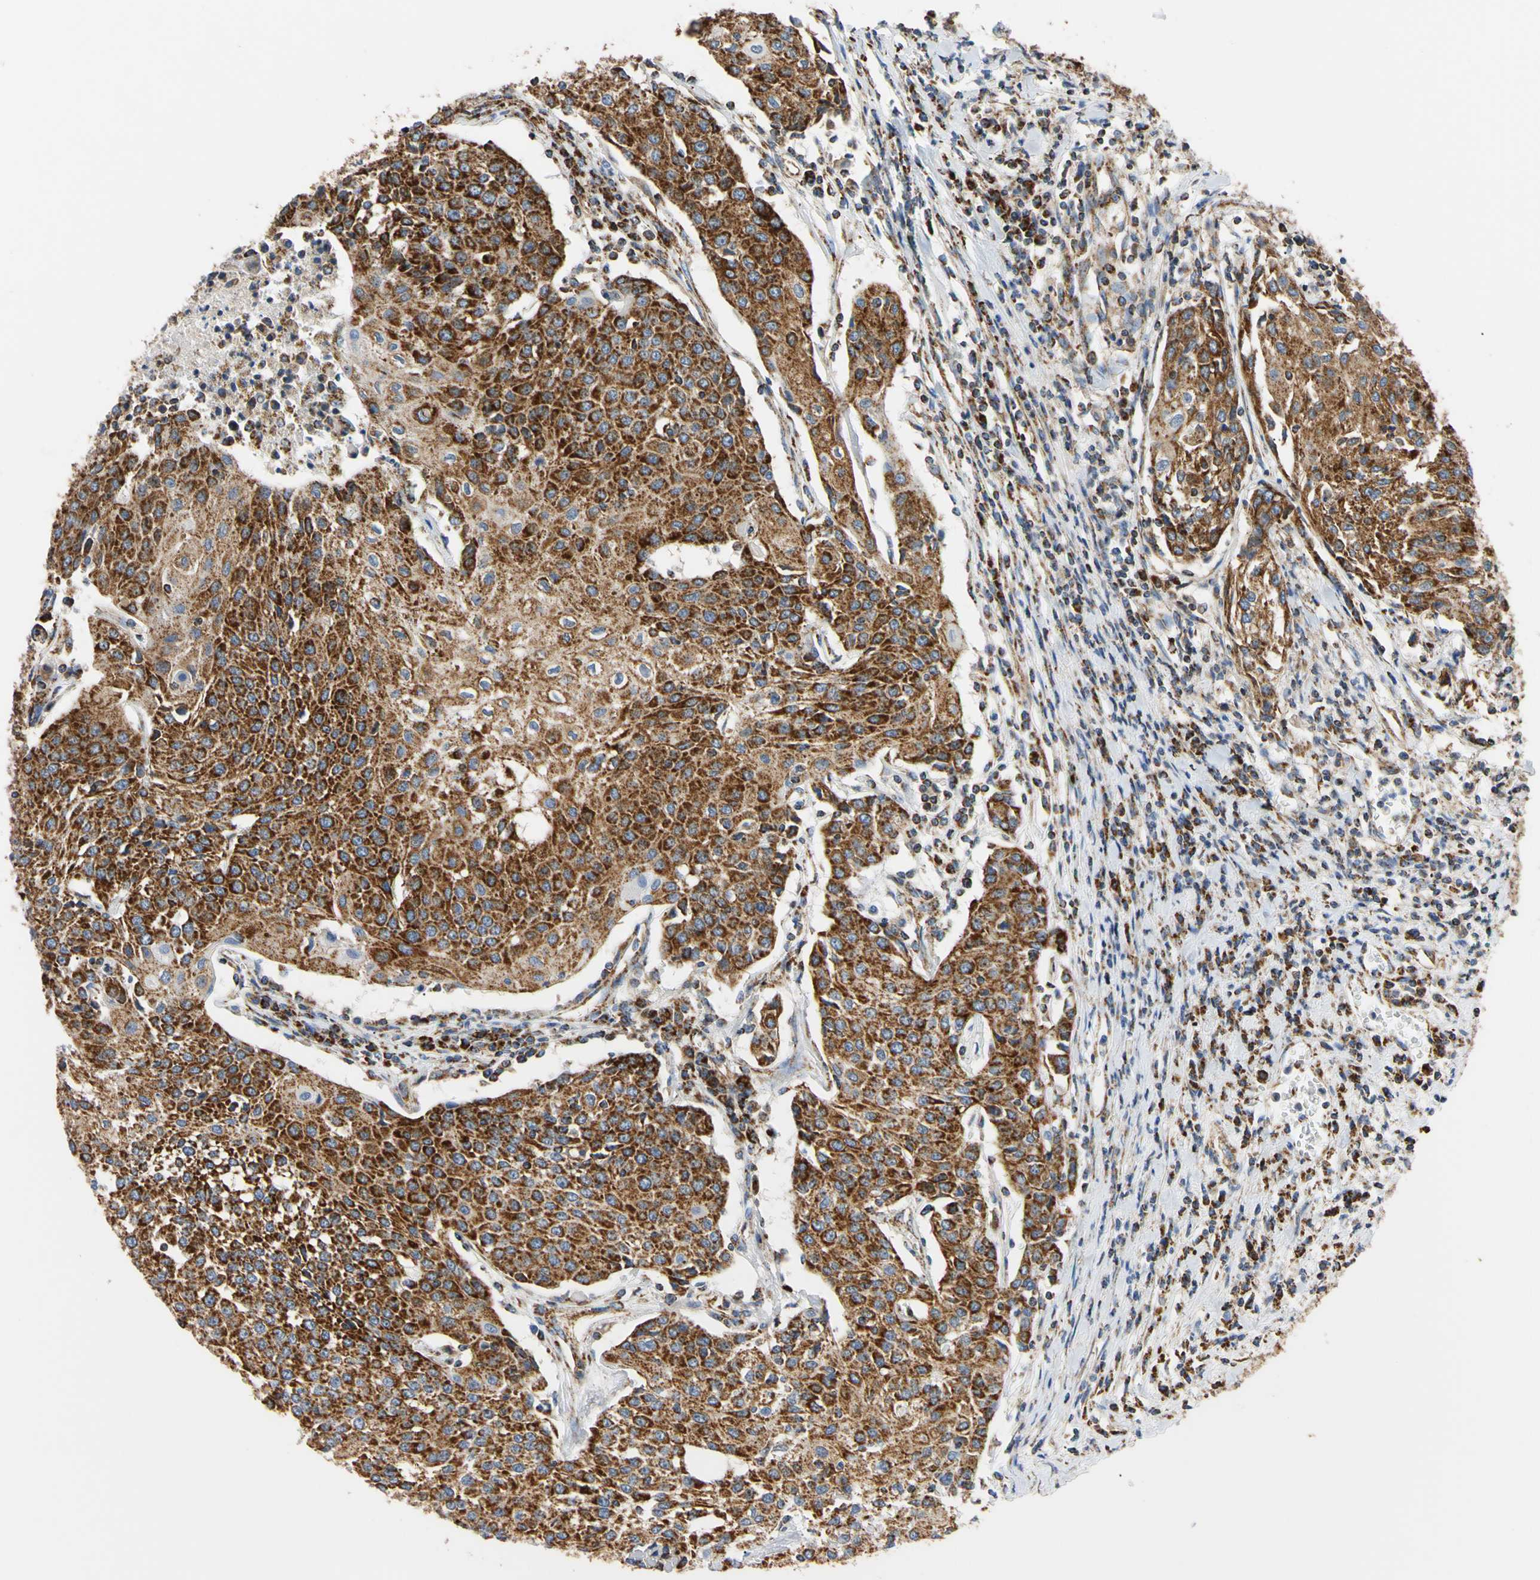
{"staining": {"intensity": "strong", "quantity": ">75%", "location": "cytoplasmic/membranous"}, "tissue": "urothelial cancer", "cell_type": "Tumor cells", "image_type": "cancer", "snomed": [{"axis": "morphology", "description": "Urothelial carcinoma, High grade"}, {"axis": "topography", "description": "Urinary bladder"}], "caption": "Immunohistochemical staining of high-grade urothelial carcinoma demonstrates high levels of strong cytoplasmic/membranous staining in approximately >75% of tumor cells. Immunohistochemistry (ihc) stains the protein of interest in brown and the nuclei are stained blue.", "gene": "CLPP", "patient": {"sex": "female", "age": 85}}